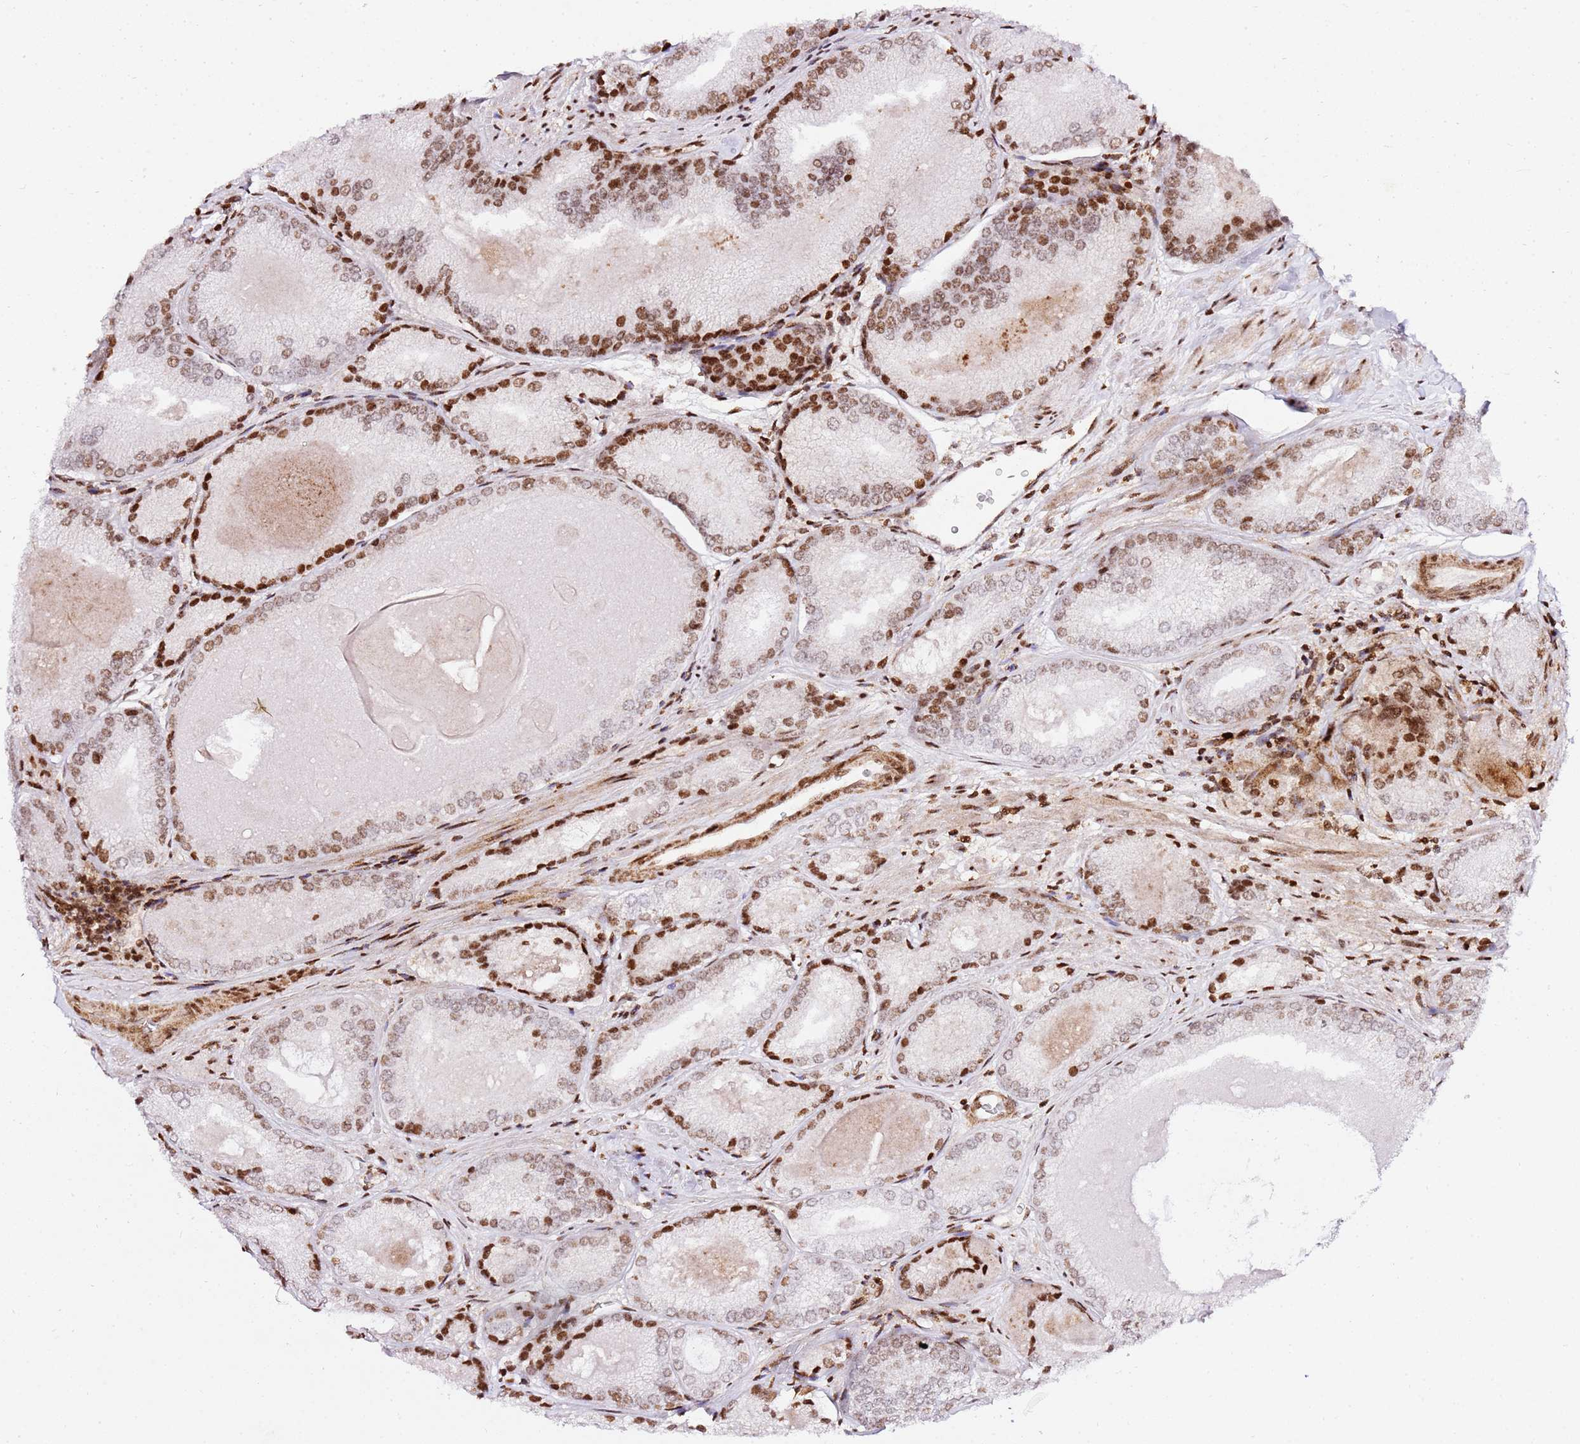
{"staining": {"intensity": "moderate", "quantity": ">75%", "location": "nuclear"}, "tissue": "prostate cancer", "cell_type": "Tumor cells", "image_type": "cancer", "snomed": [{"axis": "morphology", "description": "Adenocarcinoma, Low grade"}, {"axis": "topography", "description": "Prostate"}], "caption": "Moderate nuclear expression for a protein is appreciated in about >75% of tumor cells of prostate low-grade adenocarcinoma using immunohistochemistry.", "gene": "GBP2", "patient": {"sex": "male", "age": 68}}